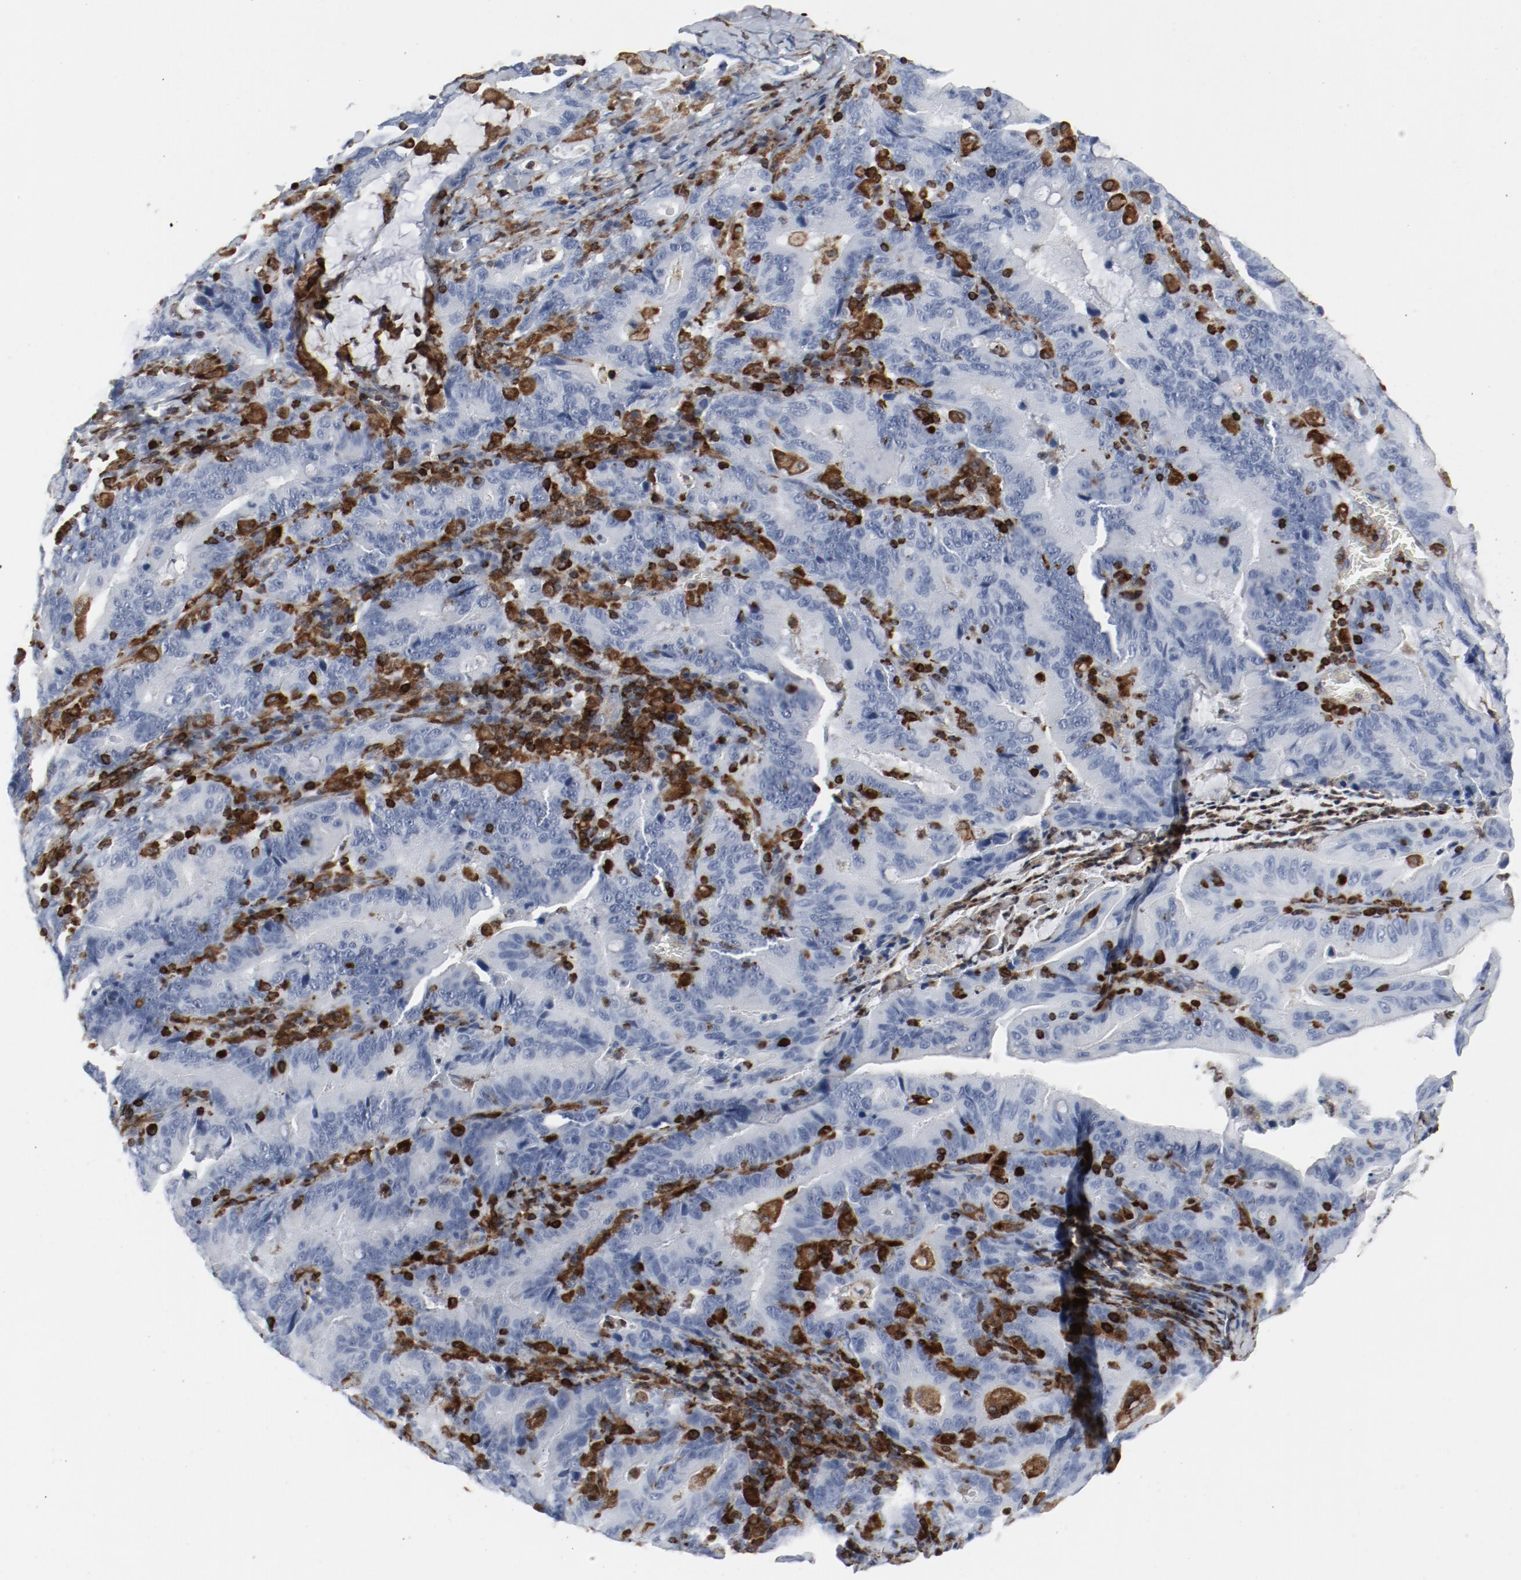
{"staining": {"intensity": "negative", "quantity": "none", "location": "none"}, "tissue": "stomach cancer", "cell_type": "Tumor cells", "image_type": "cancer", "snomed": [{"axis": "morphology", "description": "Adenocarcinoma, NOS"}, {"axis": "topography", "description": "Stomach, upper"}], "caption": "This is a micrograph of immunohistochemistry (IHC) staining of stomach cancer (adenocarcinoma), which shows no staining in tumor cells. (DAB IHC with hematoxylin counter stain).", "gene": "LCP2", "patient": {"sex": "male", "age": 63}}